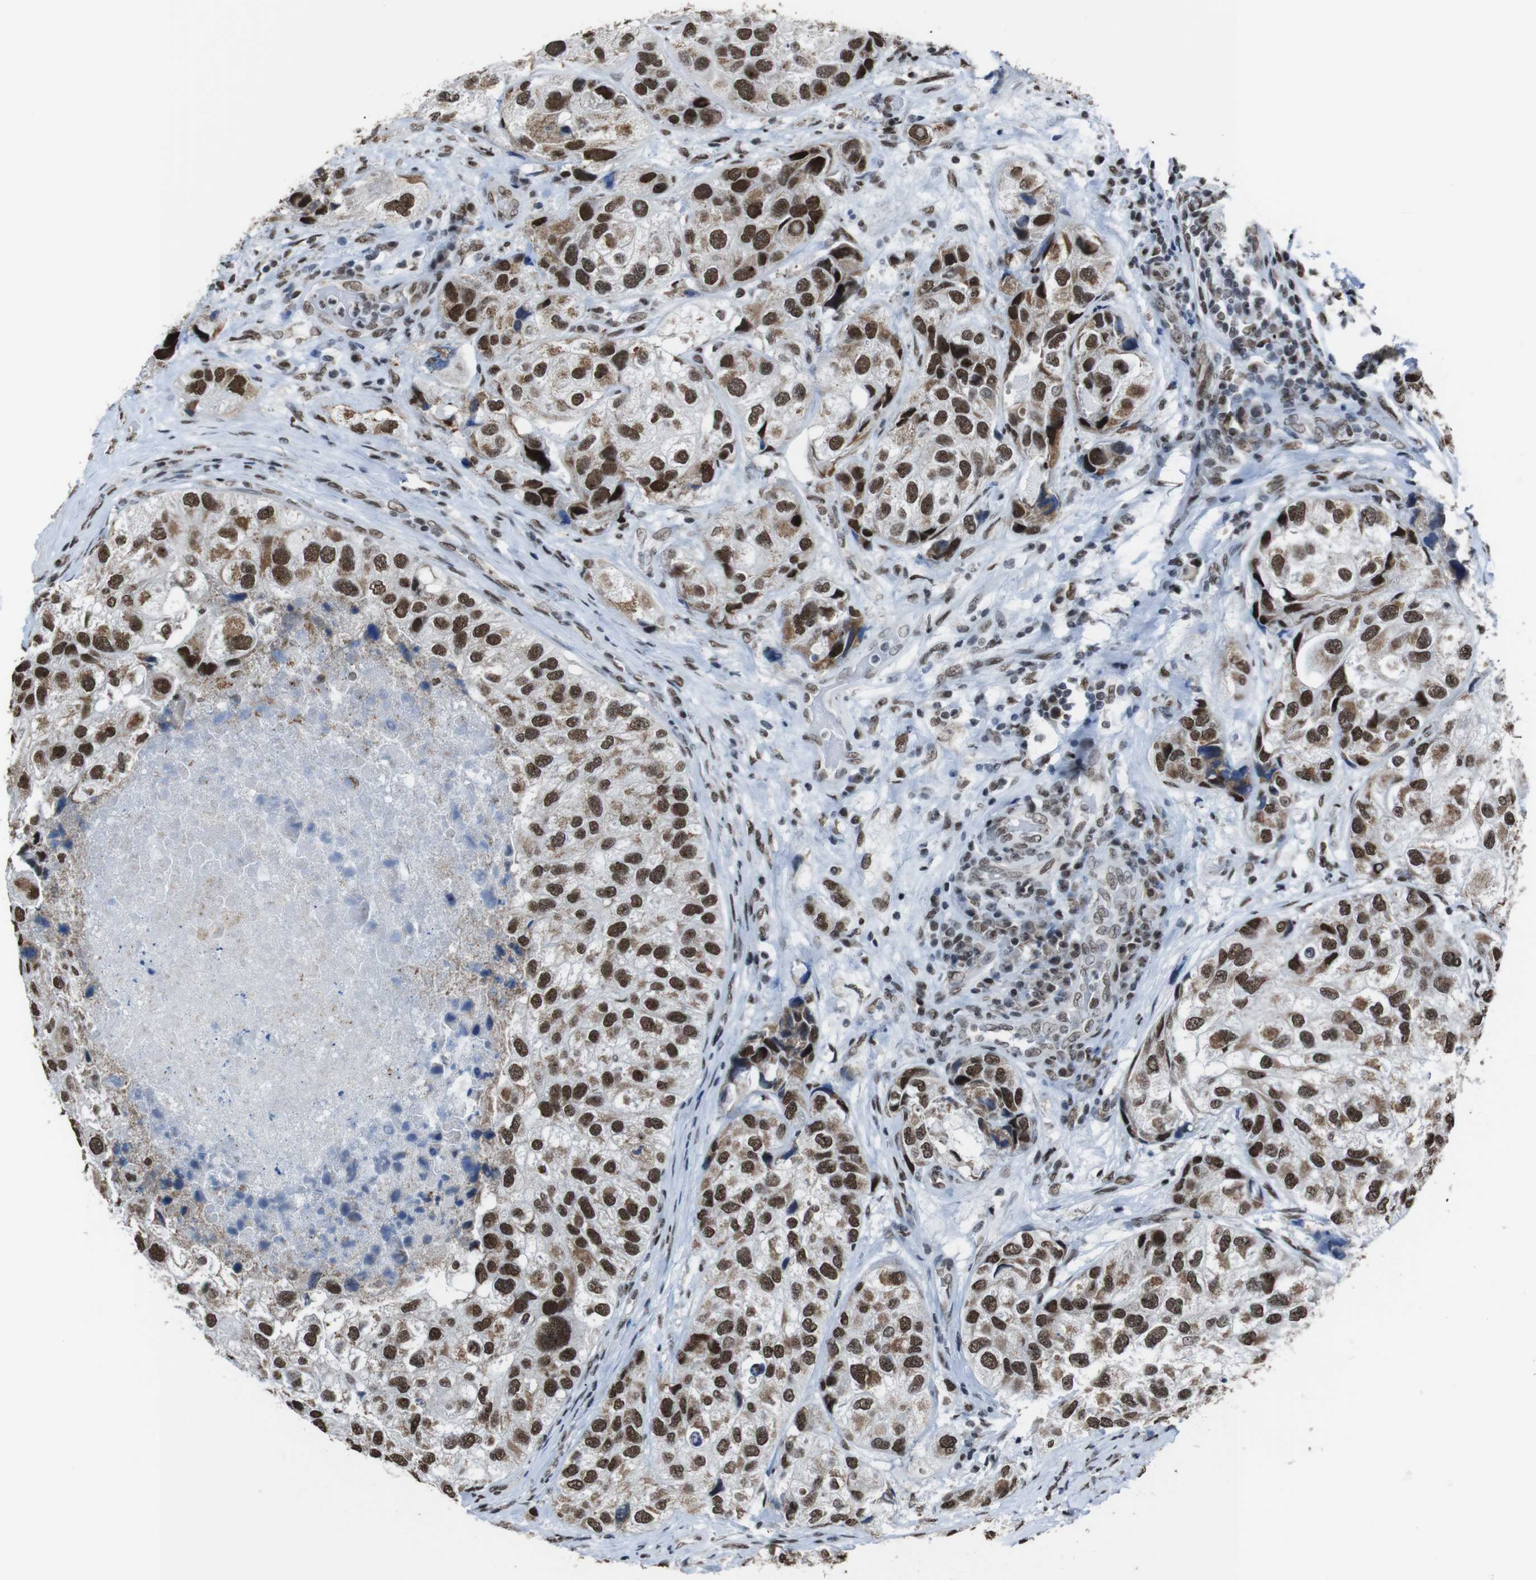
{"staining": {"intensity": "strong", "quantity": ">75%", "location": "cytoplasmic/membranous,nuclear"}, "tissue": "urothelial cancer", "cell_type": "Tumor cells", "image_type": "cancer", "snomed": [{"axis": "morphology", "description": "Urothelial carcinoma, High grade"}, {"axis": "topography", "description": "Urinary bladder"}], "caption": "A high-resolution photomicrograph shows IHC staining of urothelial cancer, which exhibits strong cytoplasmic/membranous and nuclear expression in approximately >75% of tumor cells.", "gene": "ROMO1", "patient": {"sex": "female", "age": 64}}